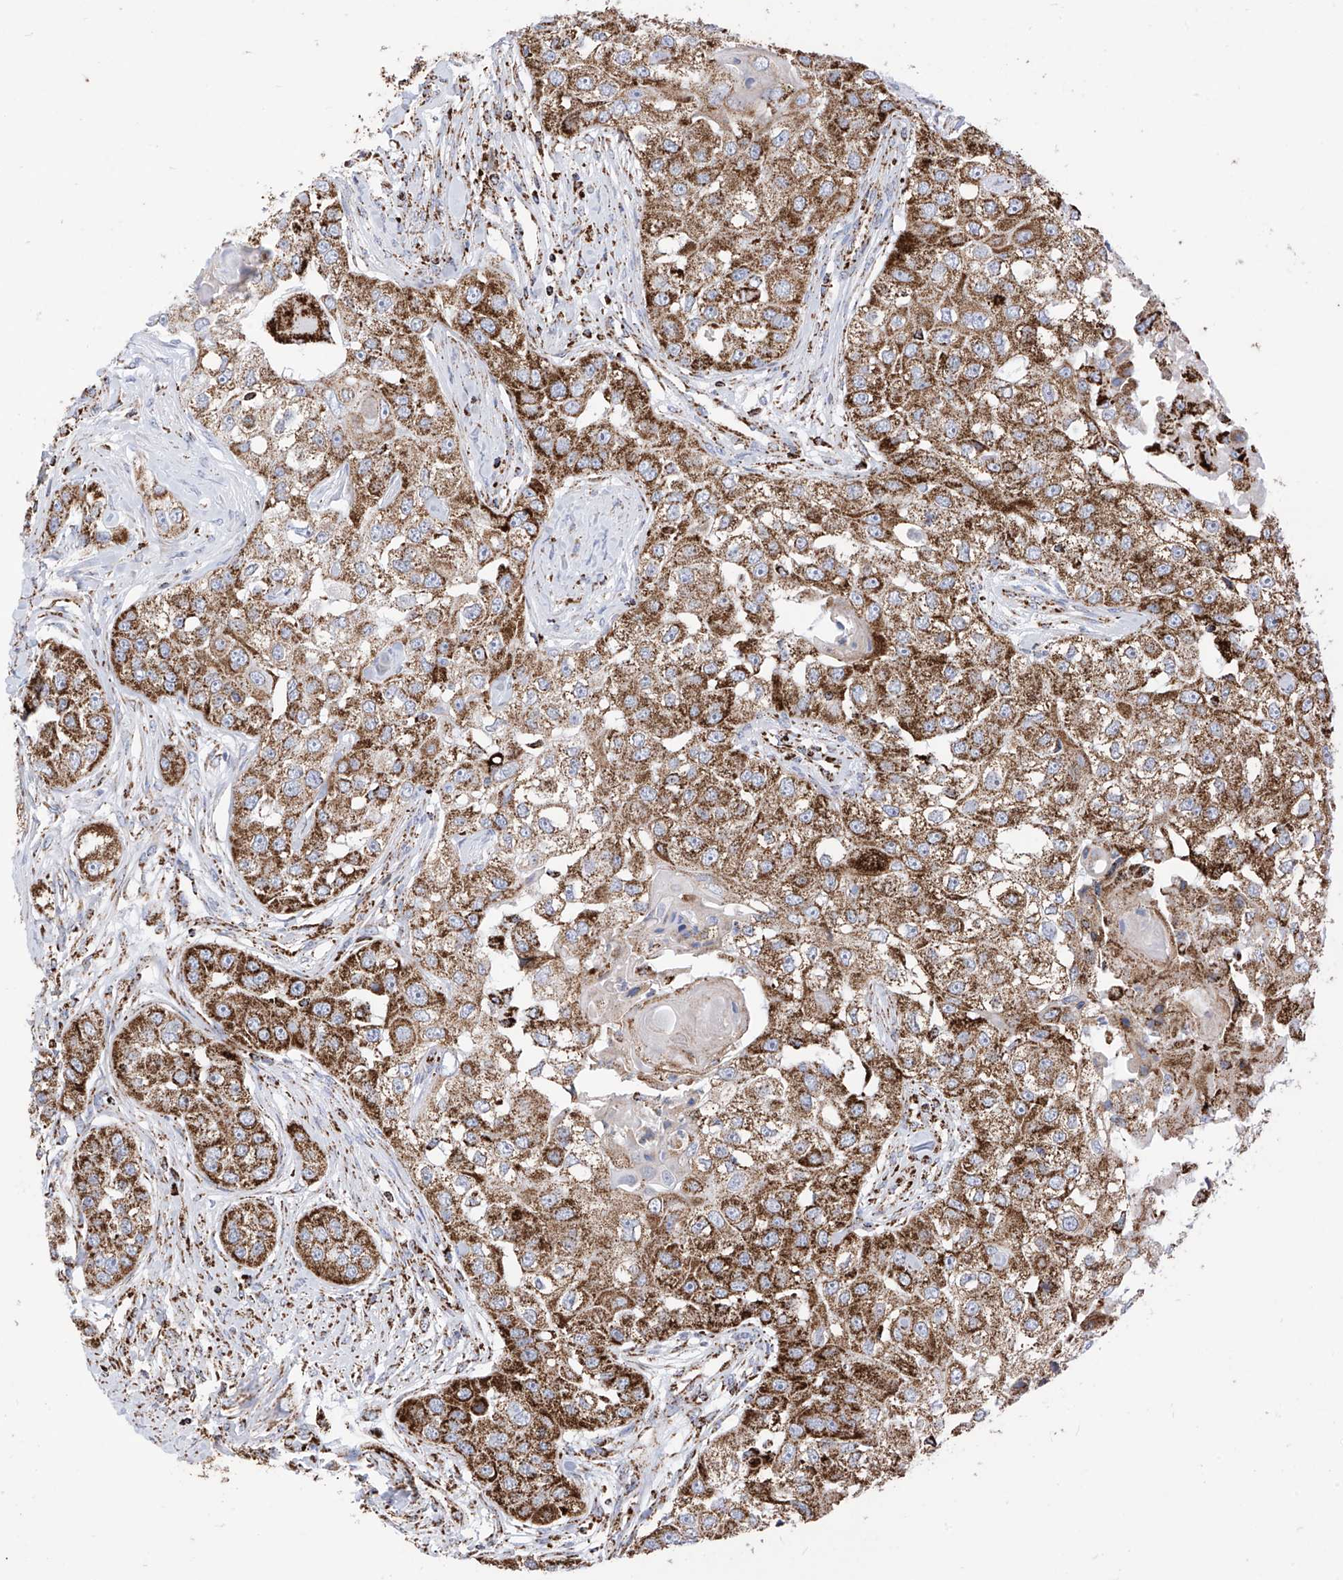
{"staining": {"intensity": "strong", "quantity": ">75%", "location": "cytoplasmic/membranous"}, "tissue": "head and neck cancer", "cell_type": "Tumor cells", "image_type": "cancer", "snomed": [{"axis": "morphology", "description": "Normal tissue, NOS"}, {"axis": "morphology", "description": "Squamous cell carcinoma, NOS"}, {"axis": "topography", "description": "Skeletal muscle"}, {"axis": "topography", "description": "Head-Neck"}], "caption": "Tumor cells demonstrate strong cytoplasmic/membranous staining in approximately >75% of cells in head and neck cancer (squamous cell carcinoma). The staining is performed using DAB (3,3'-diaminobenzidine) brown chromogen to label protein expression. The nuclei are counter-stained blue using hematoxylin.", "gene": "COX5B", "patient": {"sex": "male", "age": 51}}